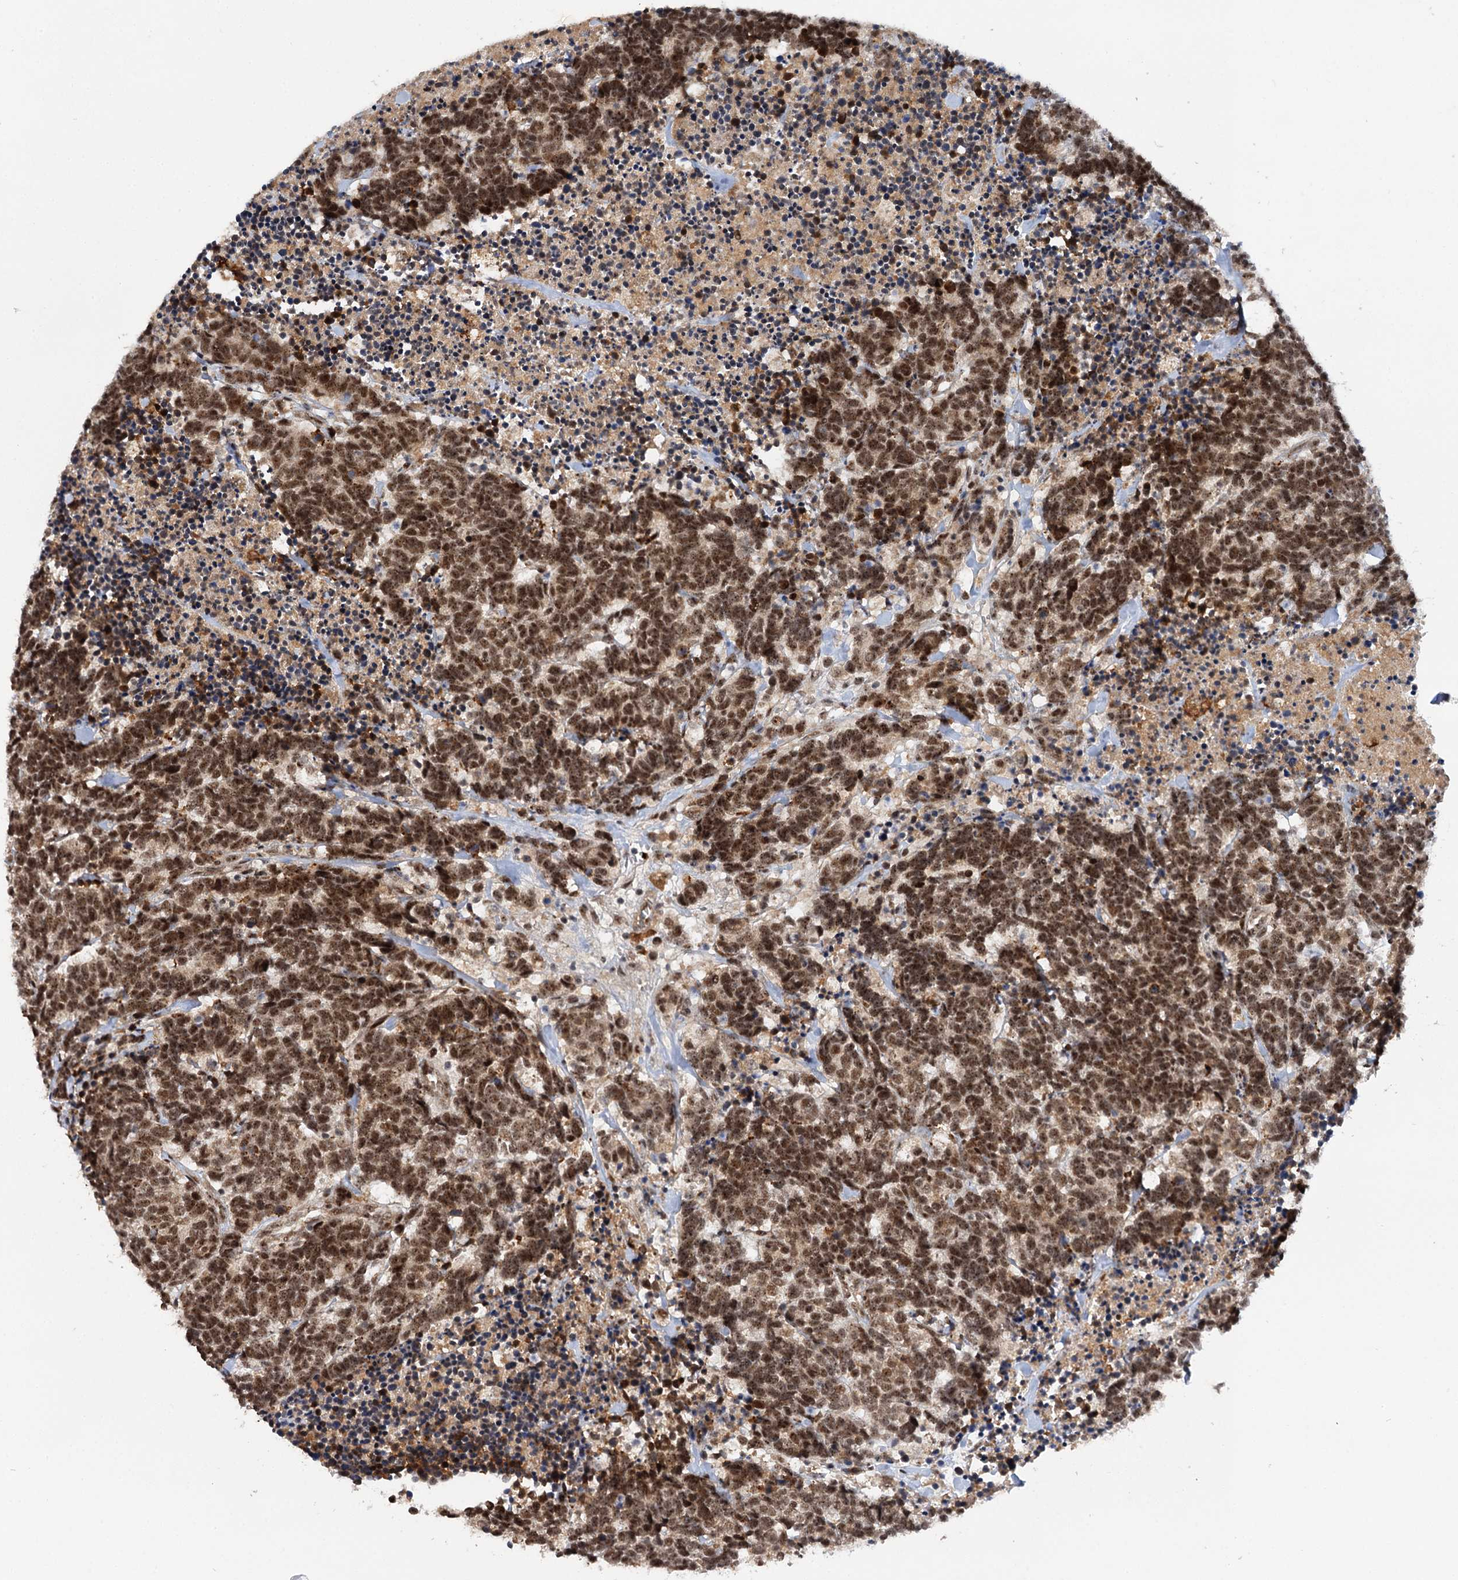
{"staining": {"intensity": "moderate", "quantity": ">75%", "location": "nuclear"}, "tissue": "carcinoid", "cell_type": "Tumor cells", "image_type": "cancer", "snomed": [{"axis": "morphology", "description": "Carcinoma, NOS"}, {"axis": "morphology", "description": "Carcinoid, malignant, NOS"}, {"axis": "topography", "description": "Urinary bladder"}], "caption": "Moderate nuclear staining is appreciated in about >75% of tumor cells in carcinoid.", "gene": "BUD13", "patient": {"sex": "male", "age": 57}}